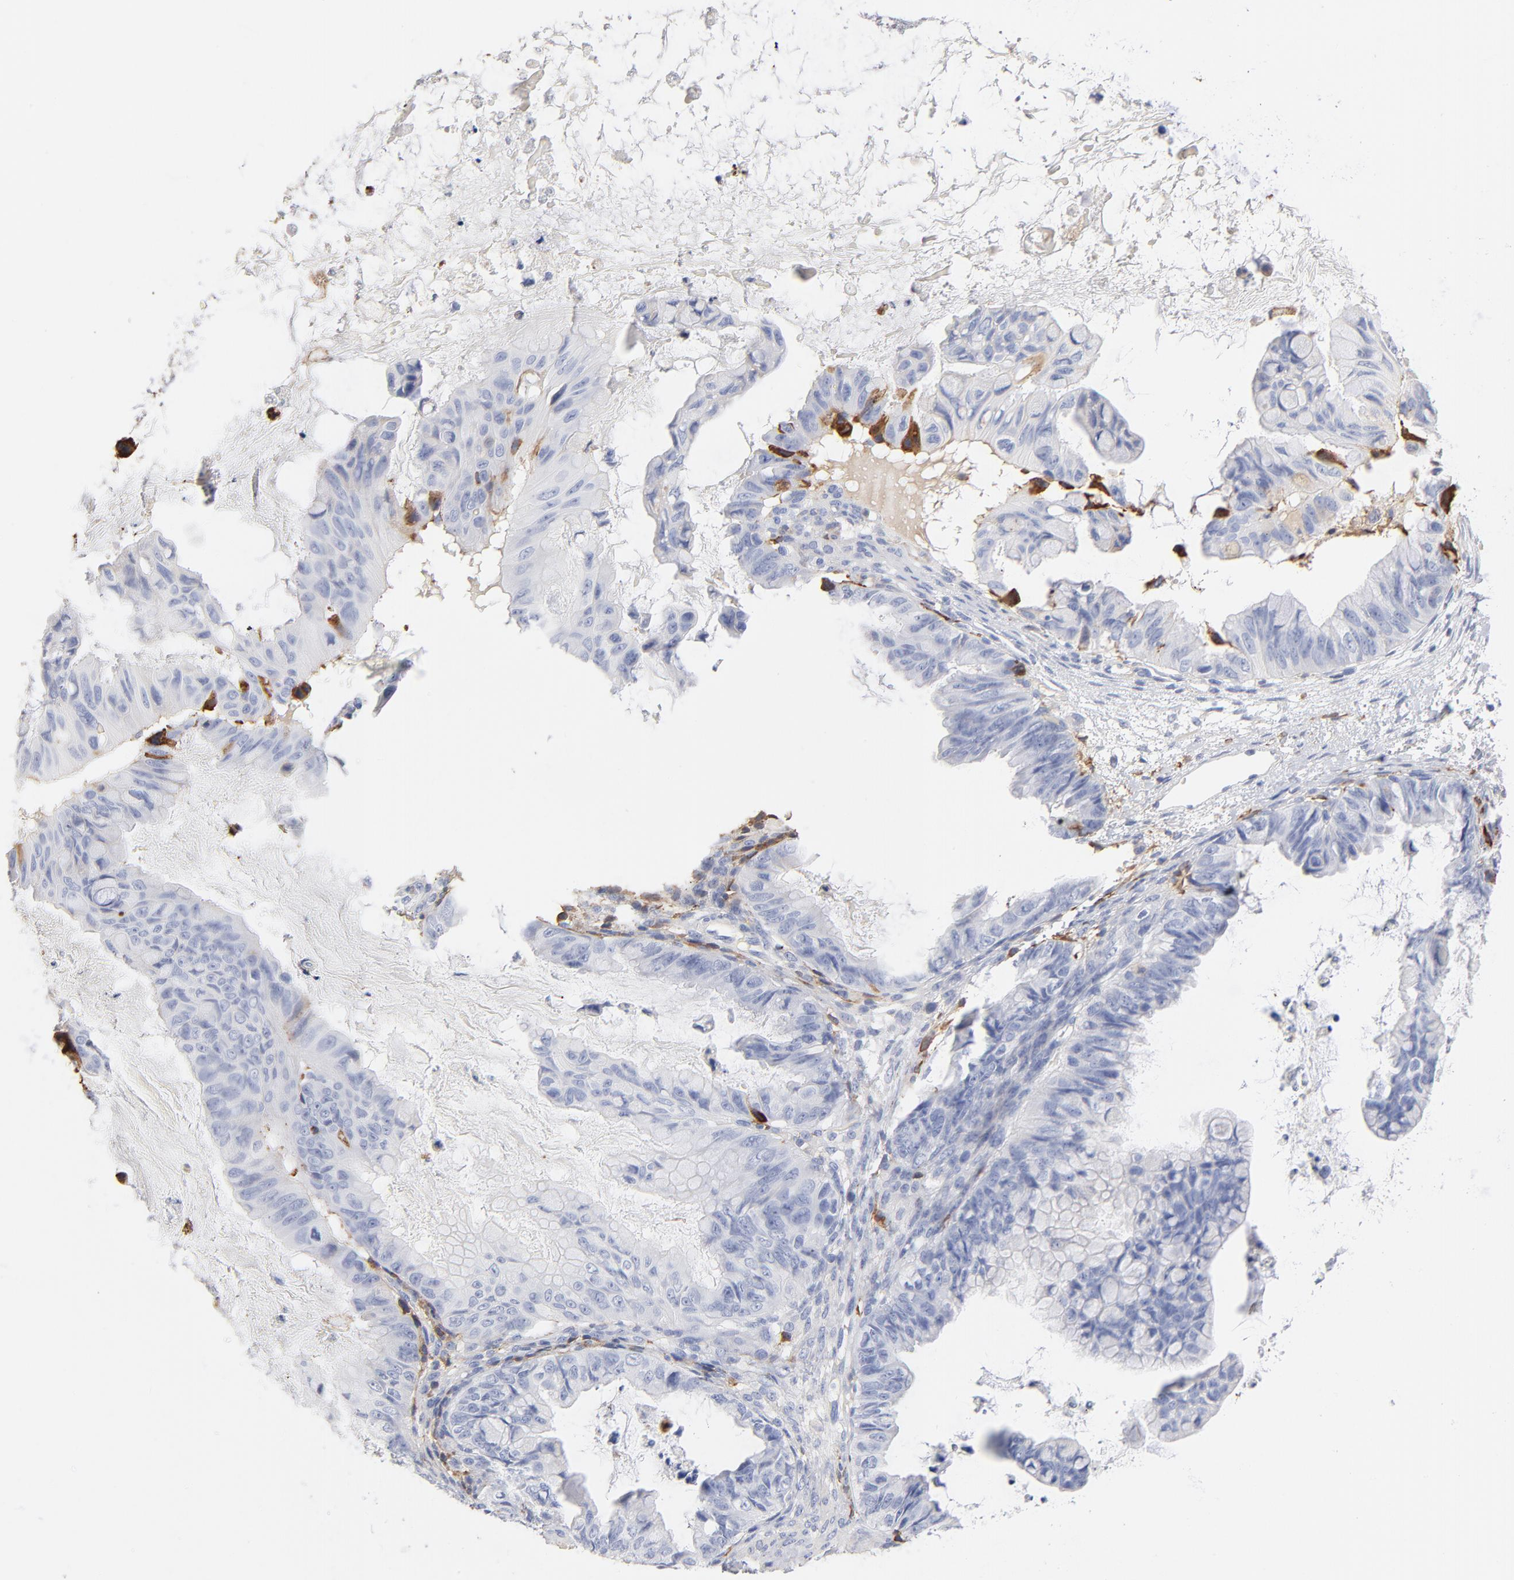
{"staining": {"intensity": "negative", "quantity": "none", "location": "none"}, "tissue": "ovarian cancer", "cell_type": "Tumor cells", "image_type": "cancer", "snomed": [{"axis": "morphology", "description": "Cystadenocarcinoma, mucinous, NOS"}, {"axis": "topography", "description": "Ovary"}], "caption": "This is a image of immunohistochemistry staining of ovarian cancer, which shows no positivity in tumor cells.", "gene": "APOH", "patient": {"sex": "female", "age": 36}}